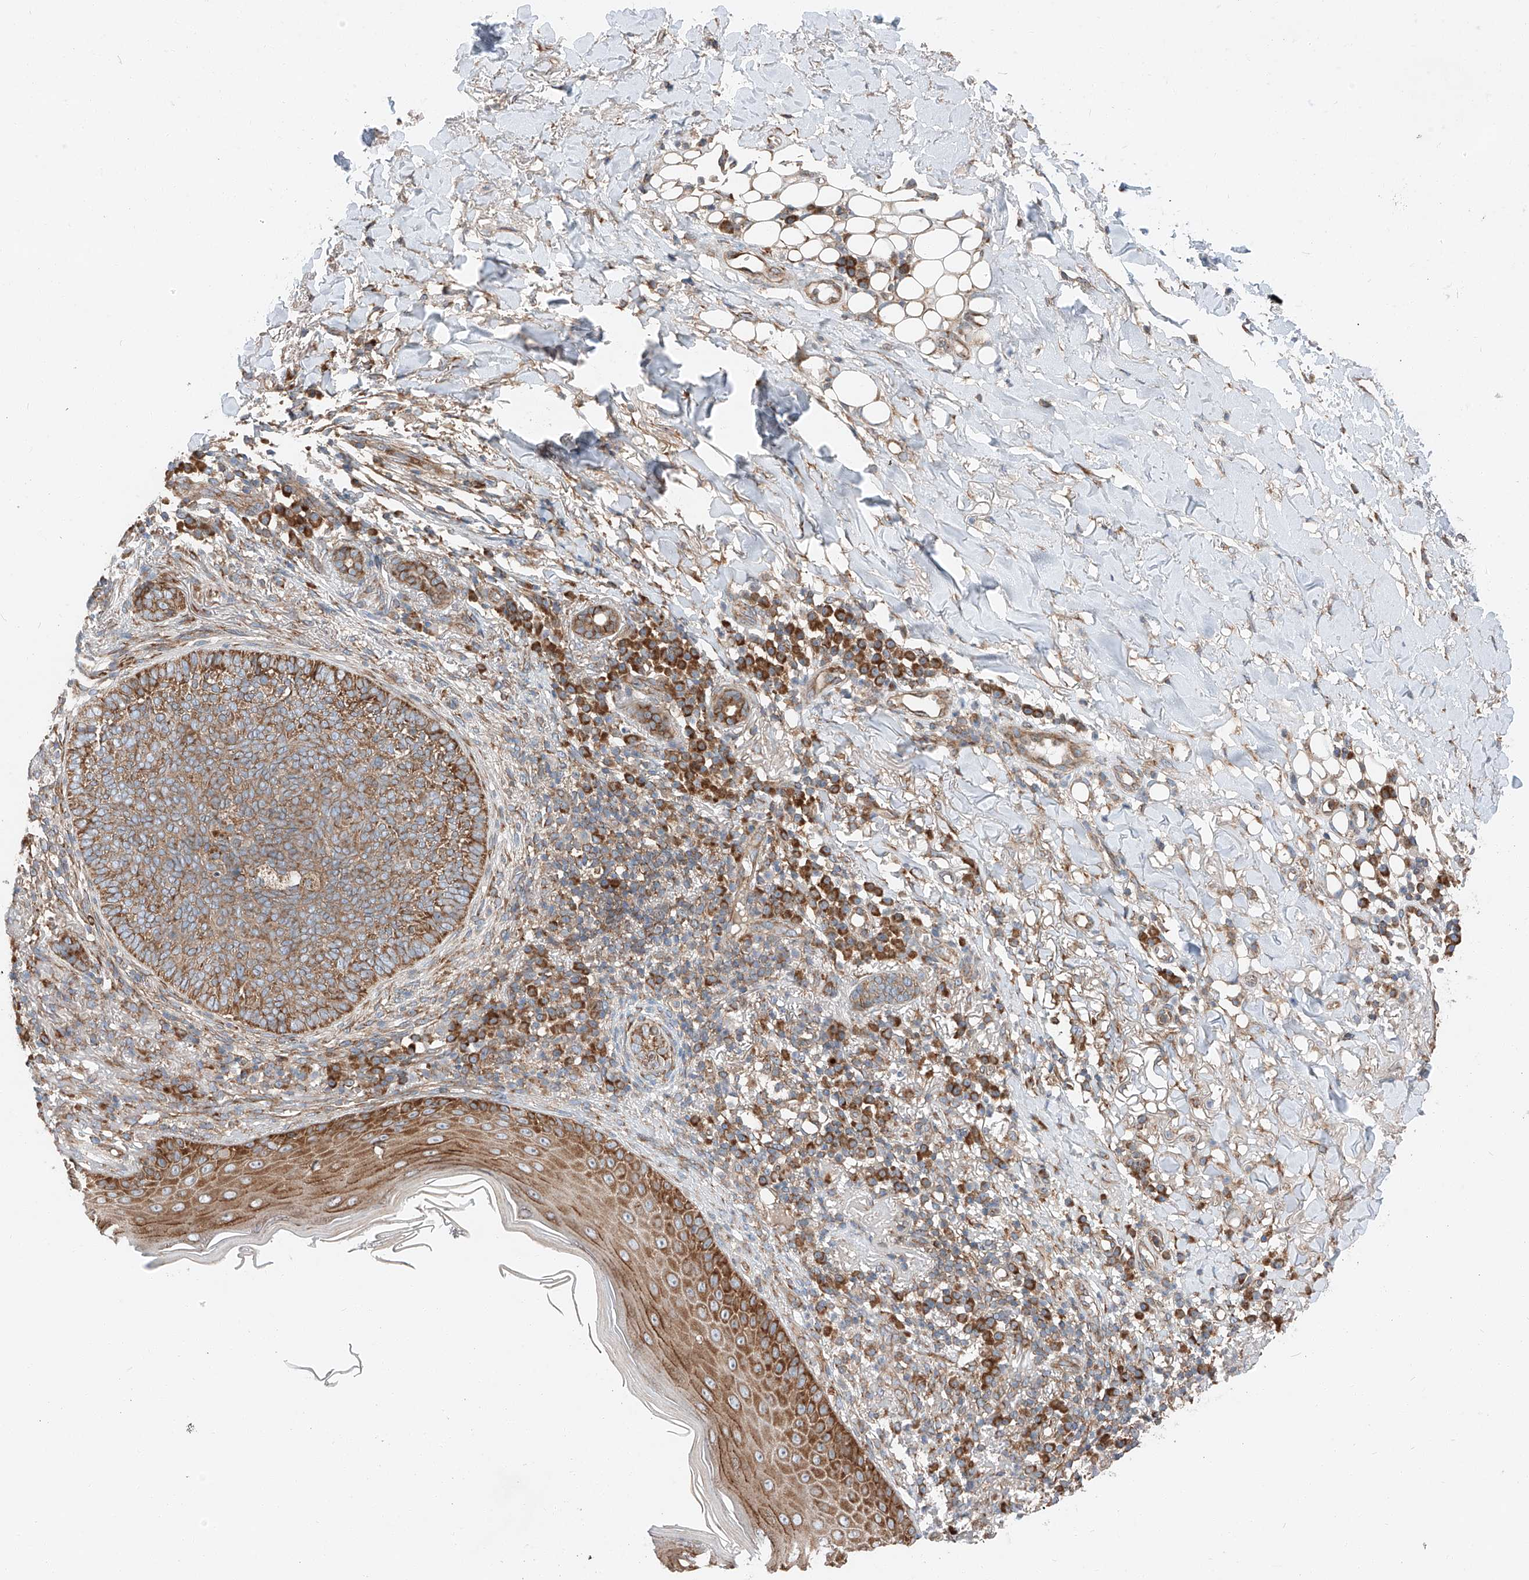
{"staining": {"intensity": "strong", "quantity": ">75%", "location": "cytoplasmic/membranous"}, "tissue": "skin cancer", "cell_type": "Tumor cells", "image_type": "cancer", "snomed": [{"axis": "morphology", "description": "Basal cell carcinoma"}, {"axis": "topography", "description": "Skin"}], "caption": "Immunohistochemical staining of skin basal cell carcinoma shows high levels of strong cytoplasmic/membranous staining in approximately >75% of tumor cells.", "gene": "ZC3H15", "patient": {"sex": "male", "age": 85}}